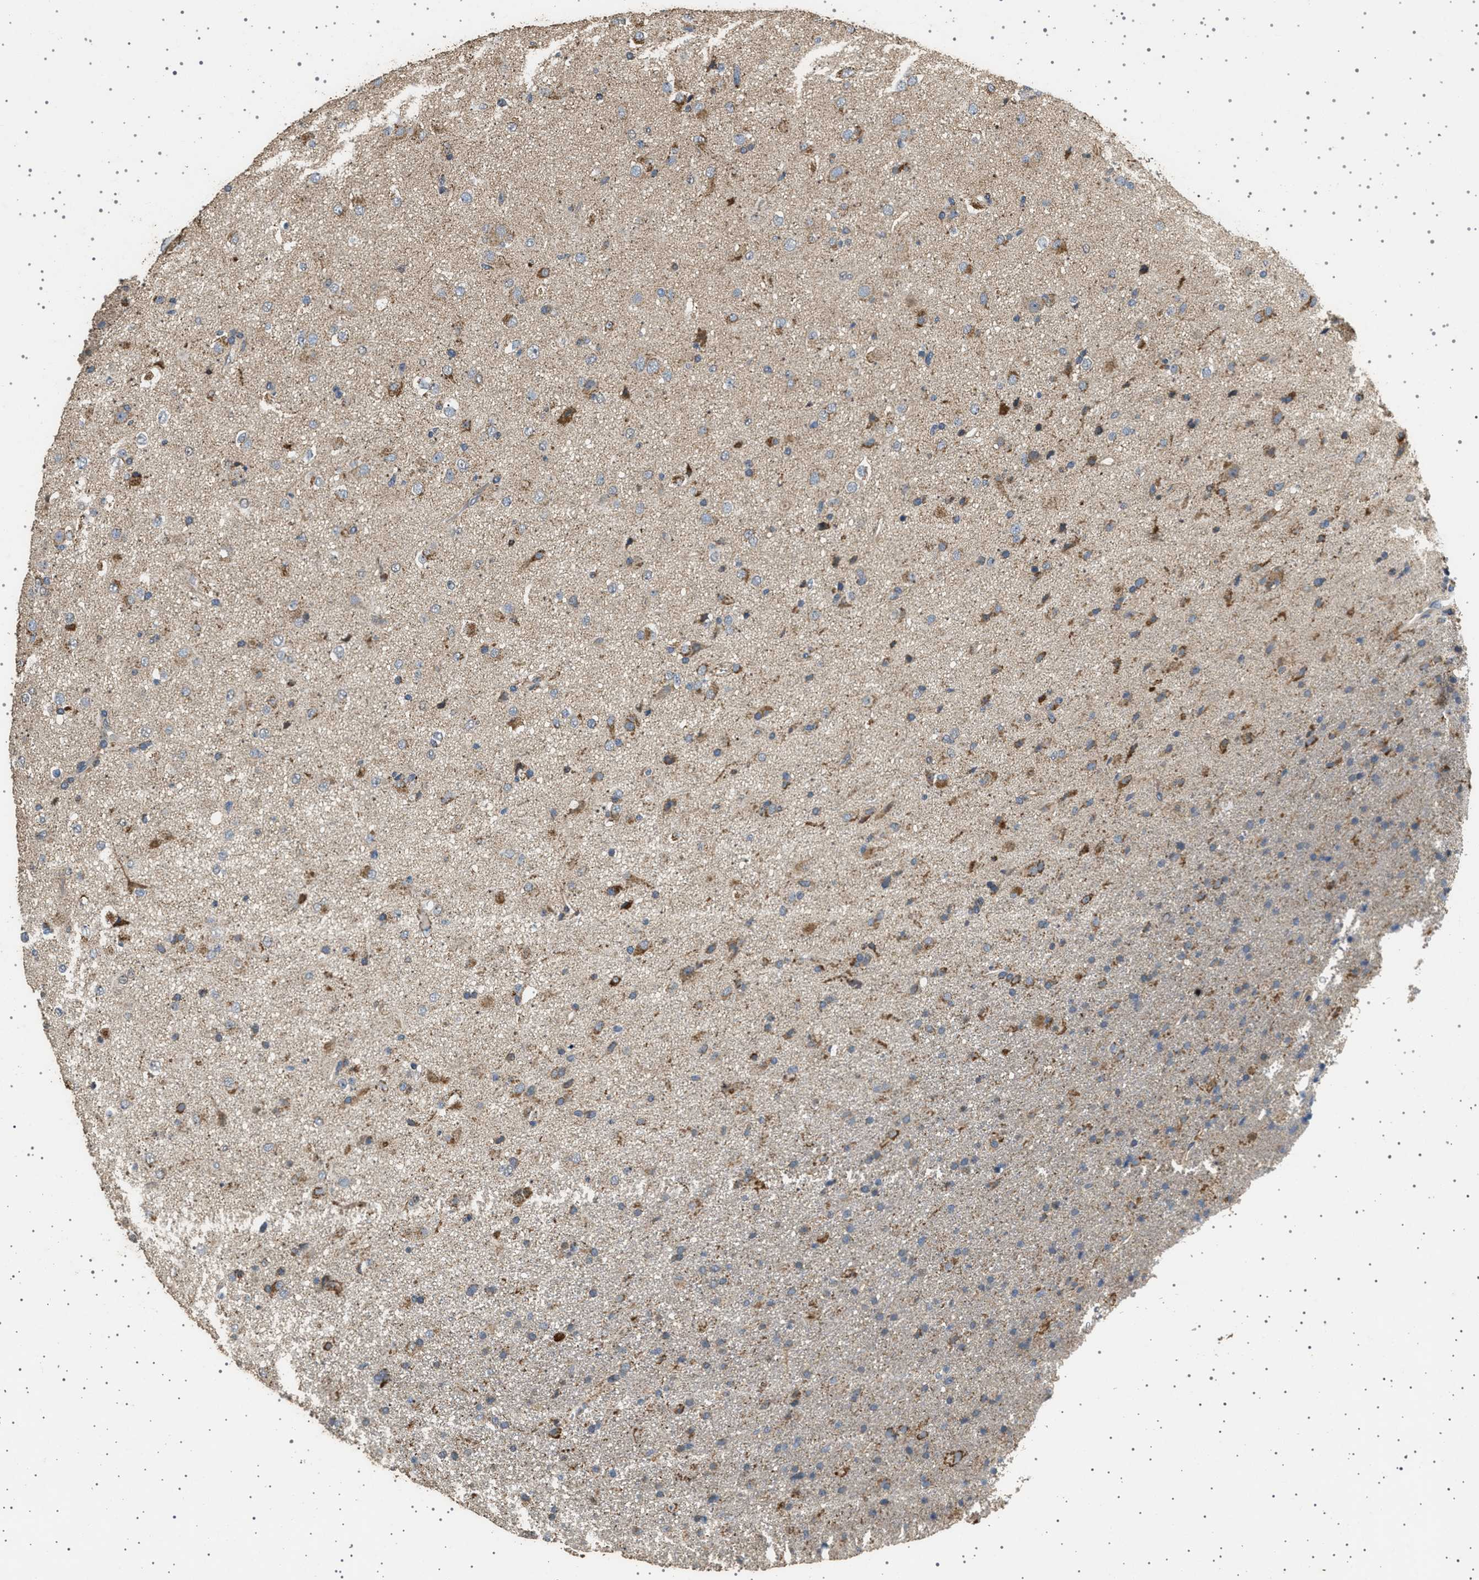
{"staining": {"intensity": "moderate", "quantity": ">75%", "location": "cytoplasmic/membranous"}, "tissue": "glioma", "cell_type": "Tumor cells", "image_type": "cancer", "snomed": [{"axis": "morphology", "description": "Glioma, malignant, Low grade"}, {"axis": "topography", "description": "Brain"}], "caption": "Malignant glioma (low-grade) was stained to show a protein in brown. There is medium levels of moderate cytoplasmic/membranous positivity in approximately >75% of tumor cells.", "gene": "KCNA4", "patient": {"sex": "male", "age": 65}}